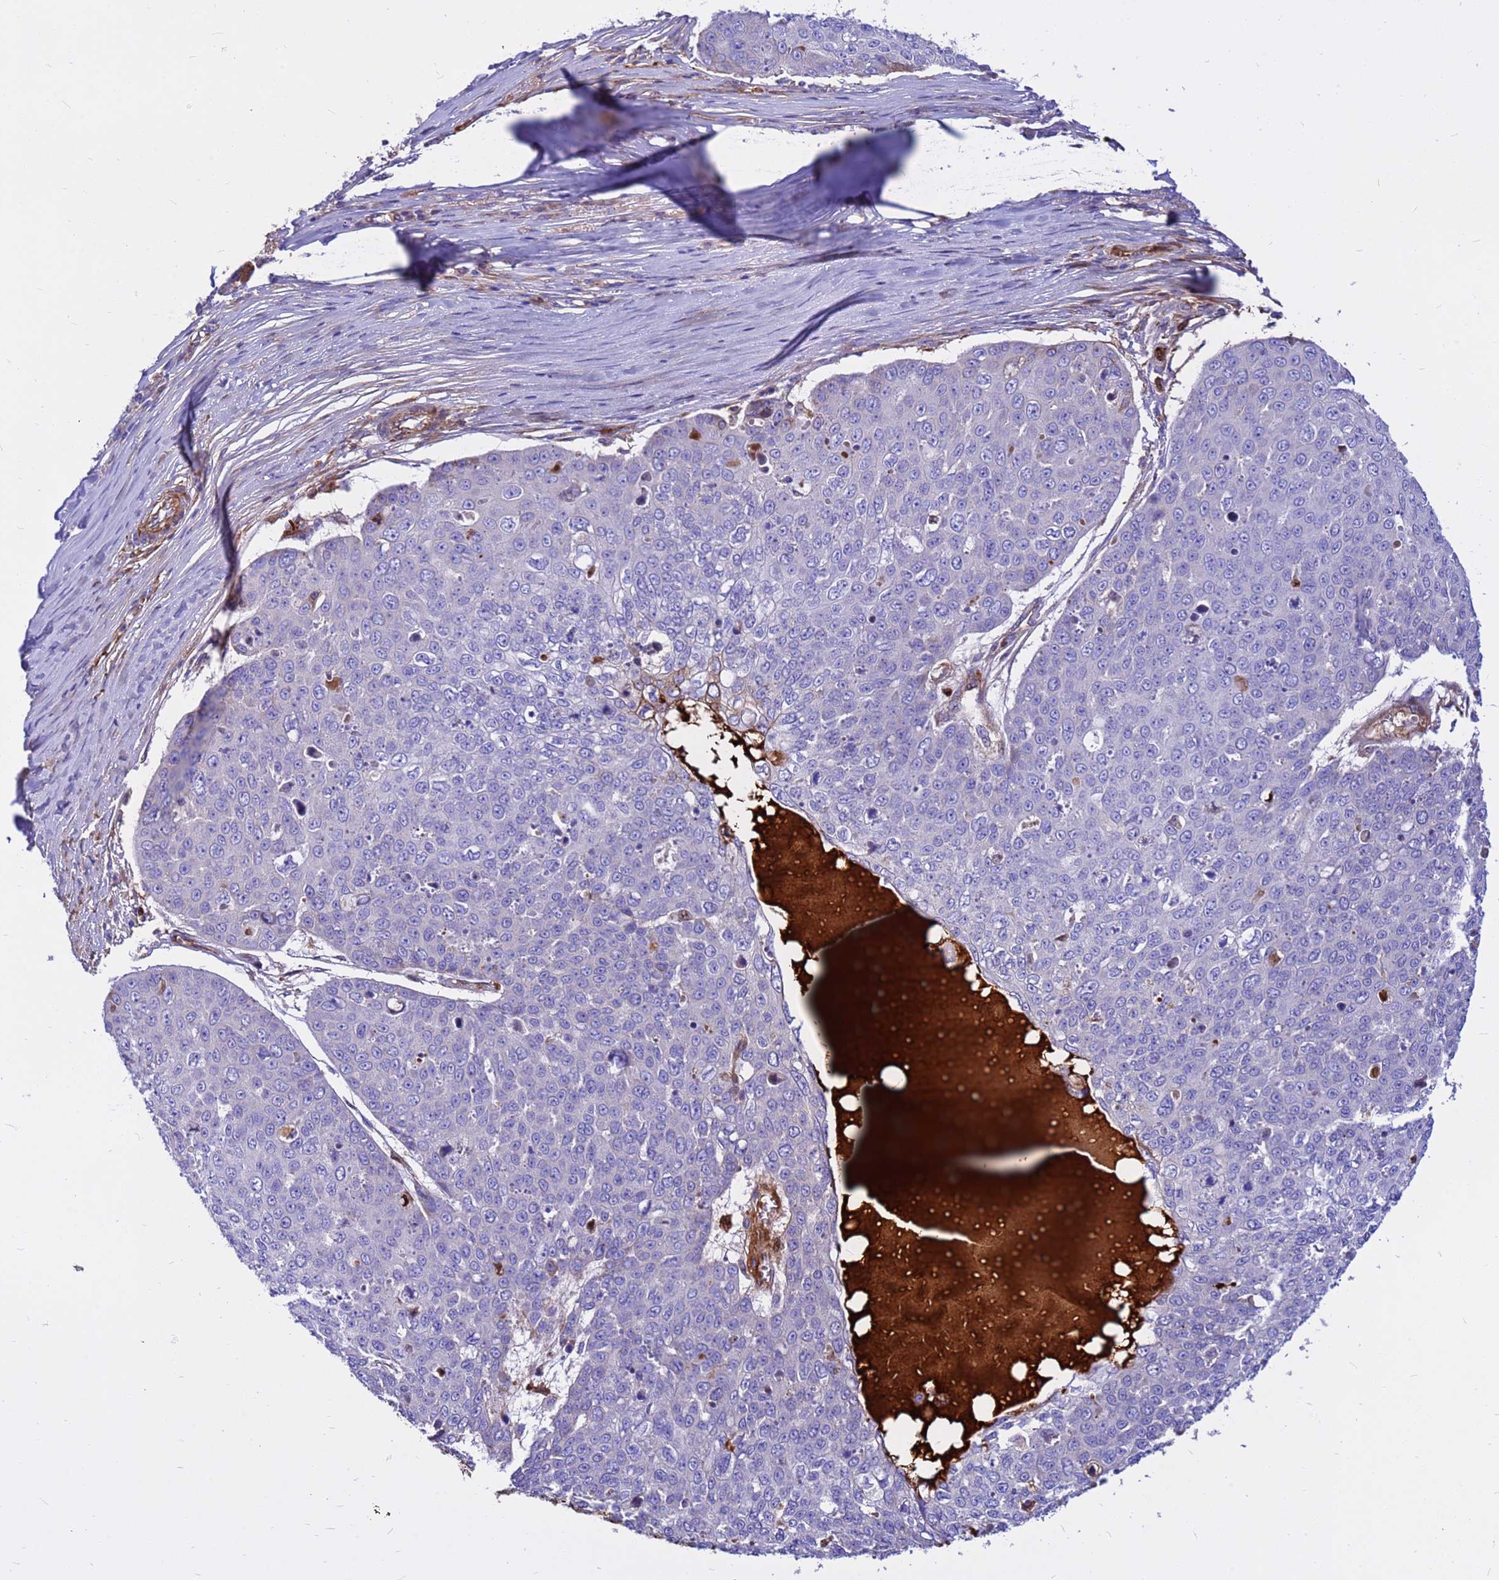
{"staining": {"intensity": "negative", "quantity": "none", "location": "none"}, "tissue": "skin cancer", "cell_type": "Tumor cells", "image_type": "cancer", "snomed": [{"axis": "morphology", "description": "Squamous cell carcinoma, NOS"}, {"axis": "topography", "description": "Skin"}], "caption": "An immunohistochemistry photomicrograph of skin cancer is shown. There is no staining in tumor cells of skin cancer.", "gene": "CRHBP", "patient": {"sex": "male", "age": 71}}